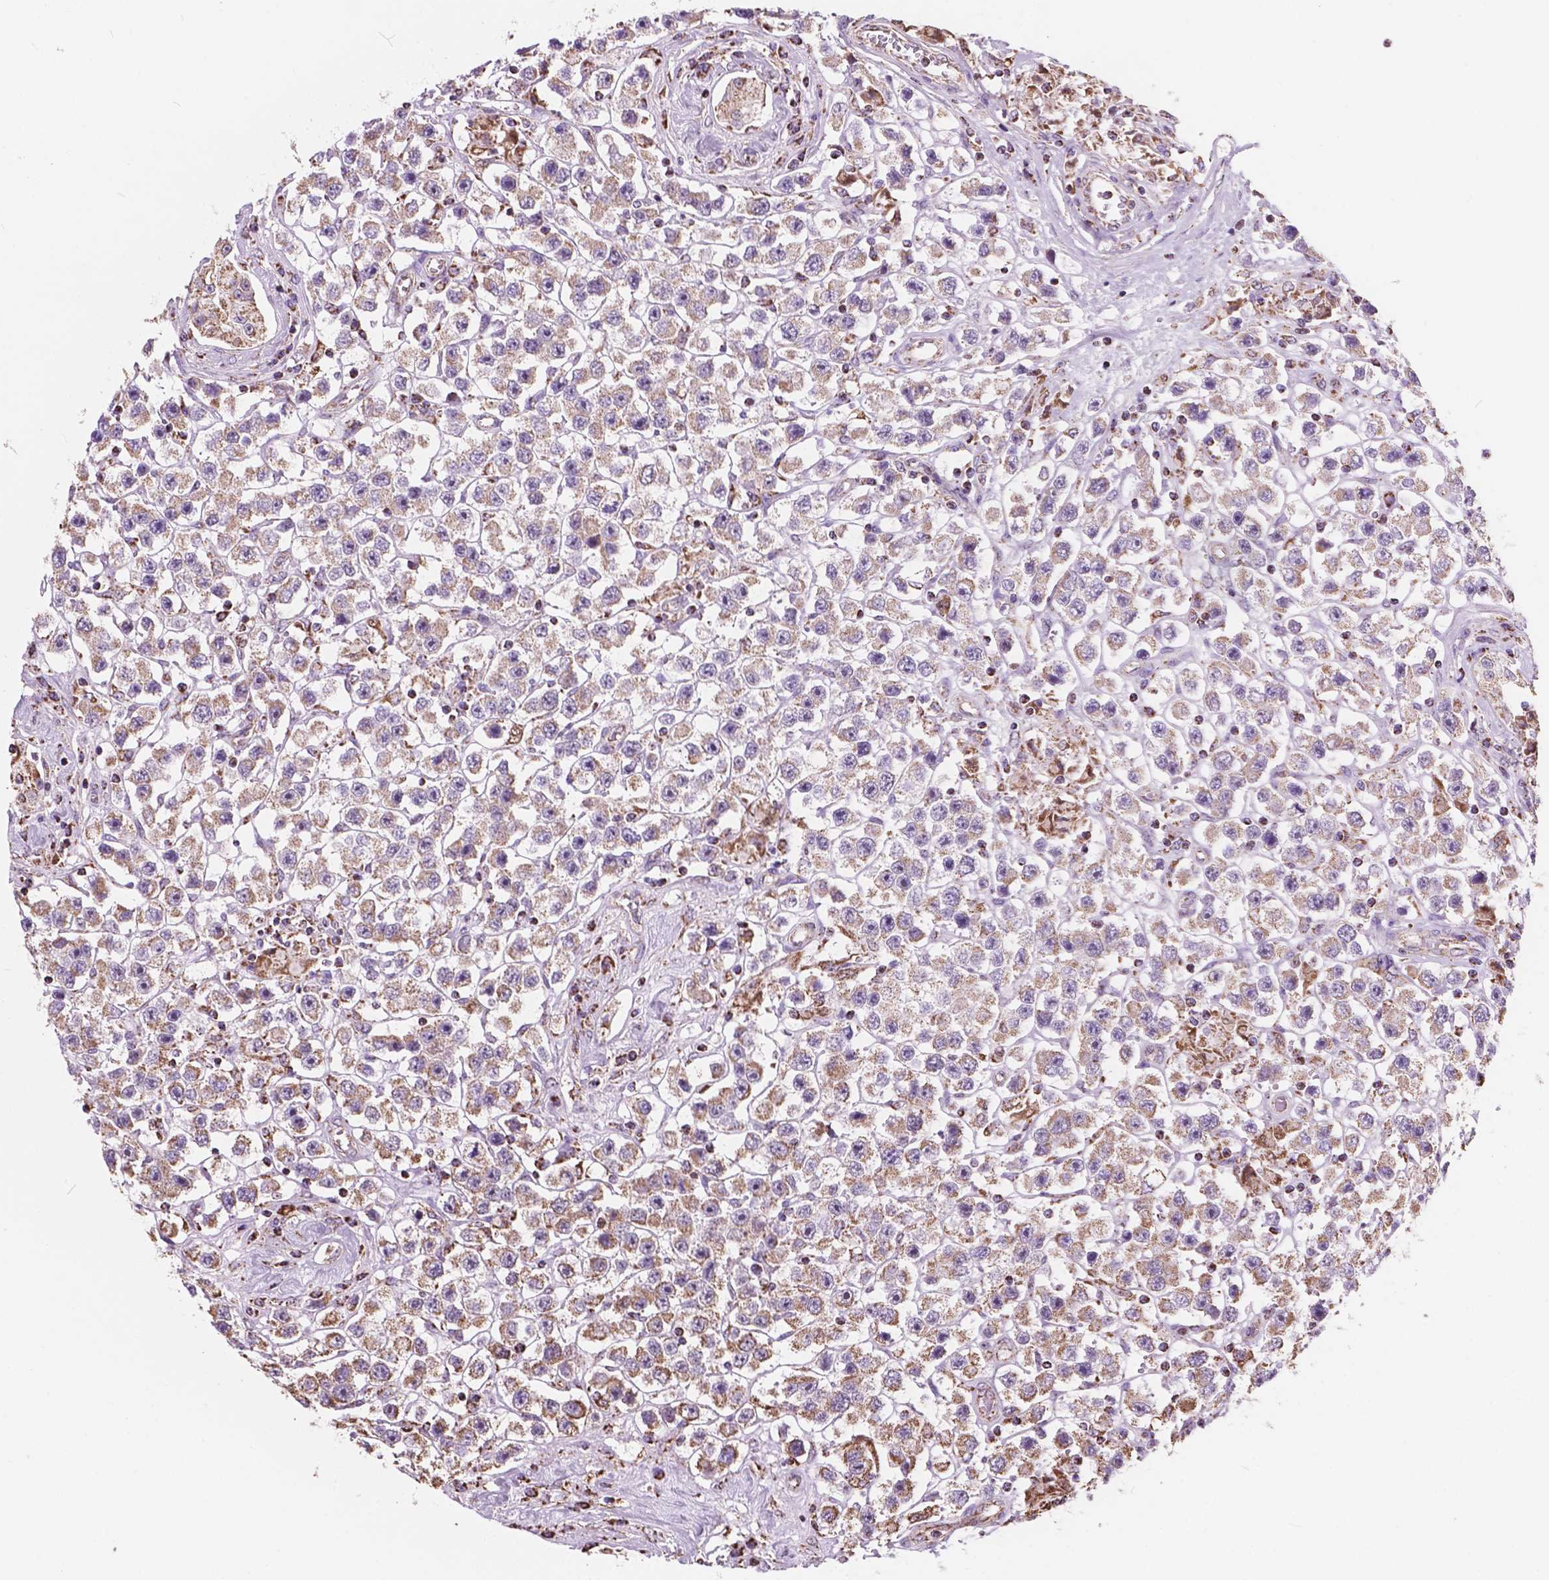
{"staining": {"intensity": "weak", "quantity": ">75%", "location": "cytoplasmic/membranous"}, "tissue": "testis cancer", "cell_type": "Tumor cells", "image_type": "cancer", "snomed": [{"axis": "morphology", "description": "Seminoma, NOS"}, {"axis": "topography", "description": "Testis"}], "caption": "Human testis cancer stained with a brown dye displays weak cytoplasmic/membranous positive staining in approximately >75% of tumor cells.", "gene": "SCOC", "patient": {"sex": "male", "age": 45}}